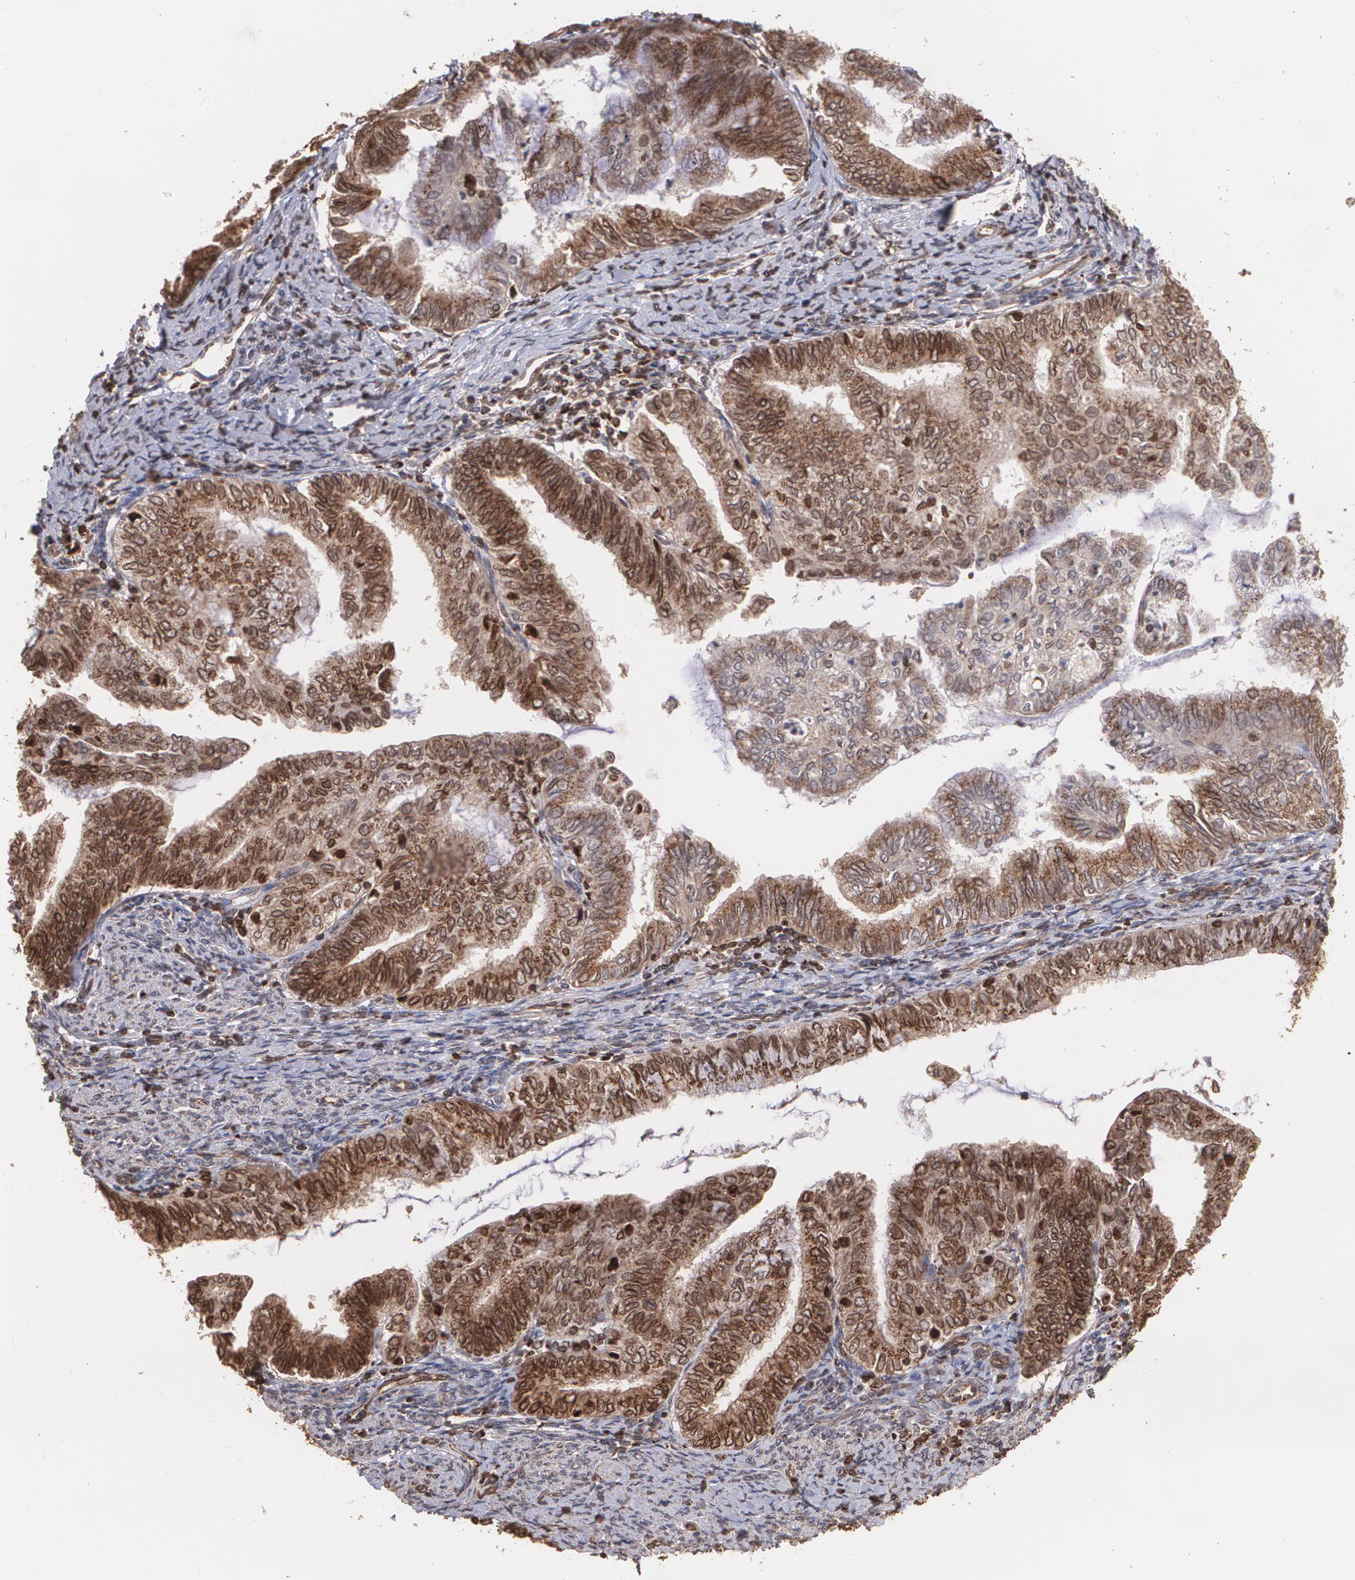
{"staining": {"intensity": "strong", "quantity": ">75%", "location": "cytoplasmic/membranous"}, "tissue": "endometrial cancer", "cell_type": "Tumor cells", "image_type": "cancer", "snomed": [{"axis": "morphology", "description": "Adenocarcinoma, NOS"}, {"axis": "topography", "description": "Endometrium"}], "caption": "Human endometrial cancer (adenocarcinoma) stained for a protein (brown) shows strong cytoplasmic/membranous positive positivity in about >75% of tumor cells.", "gene": "TRIP11", "patient": {"sex": "female", "age": 66}}